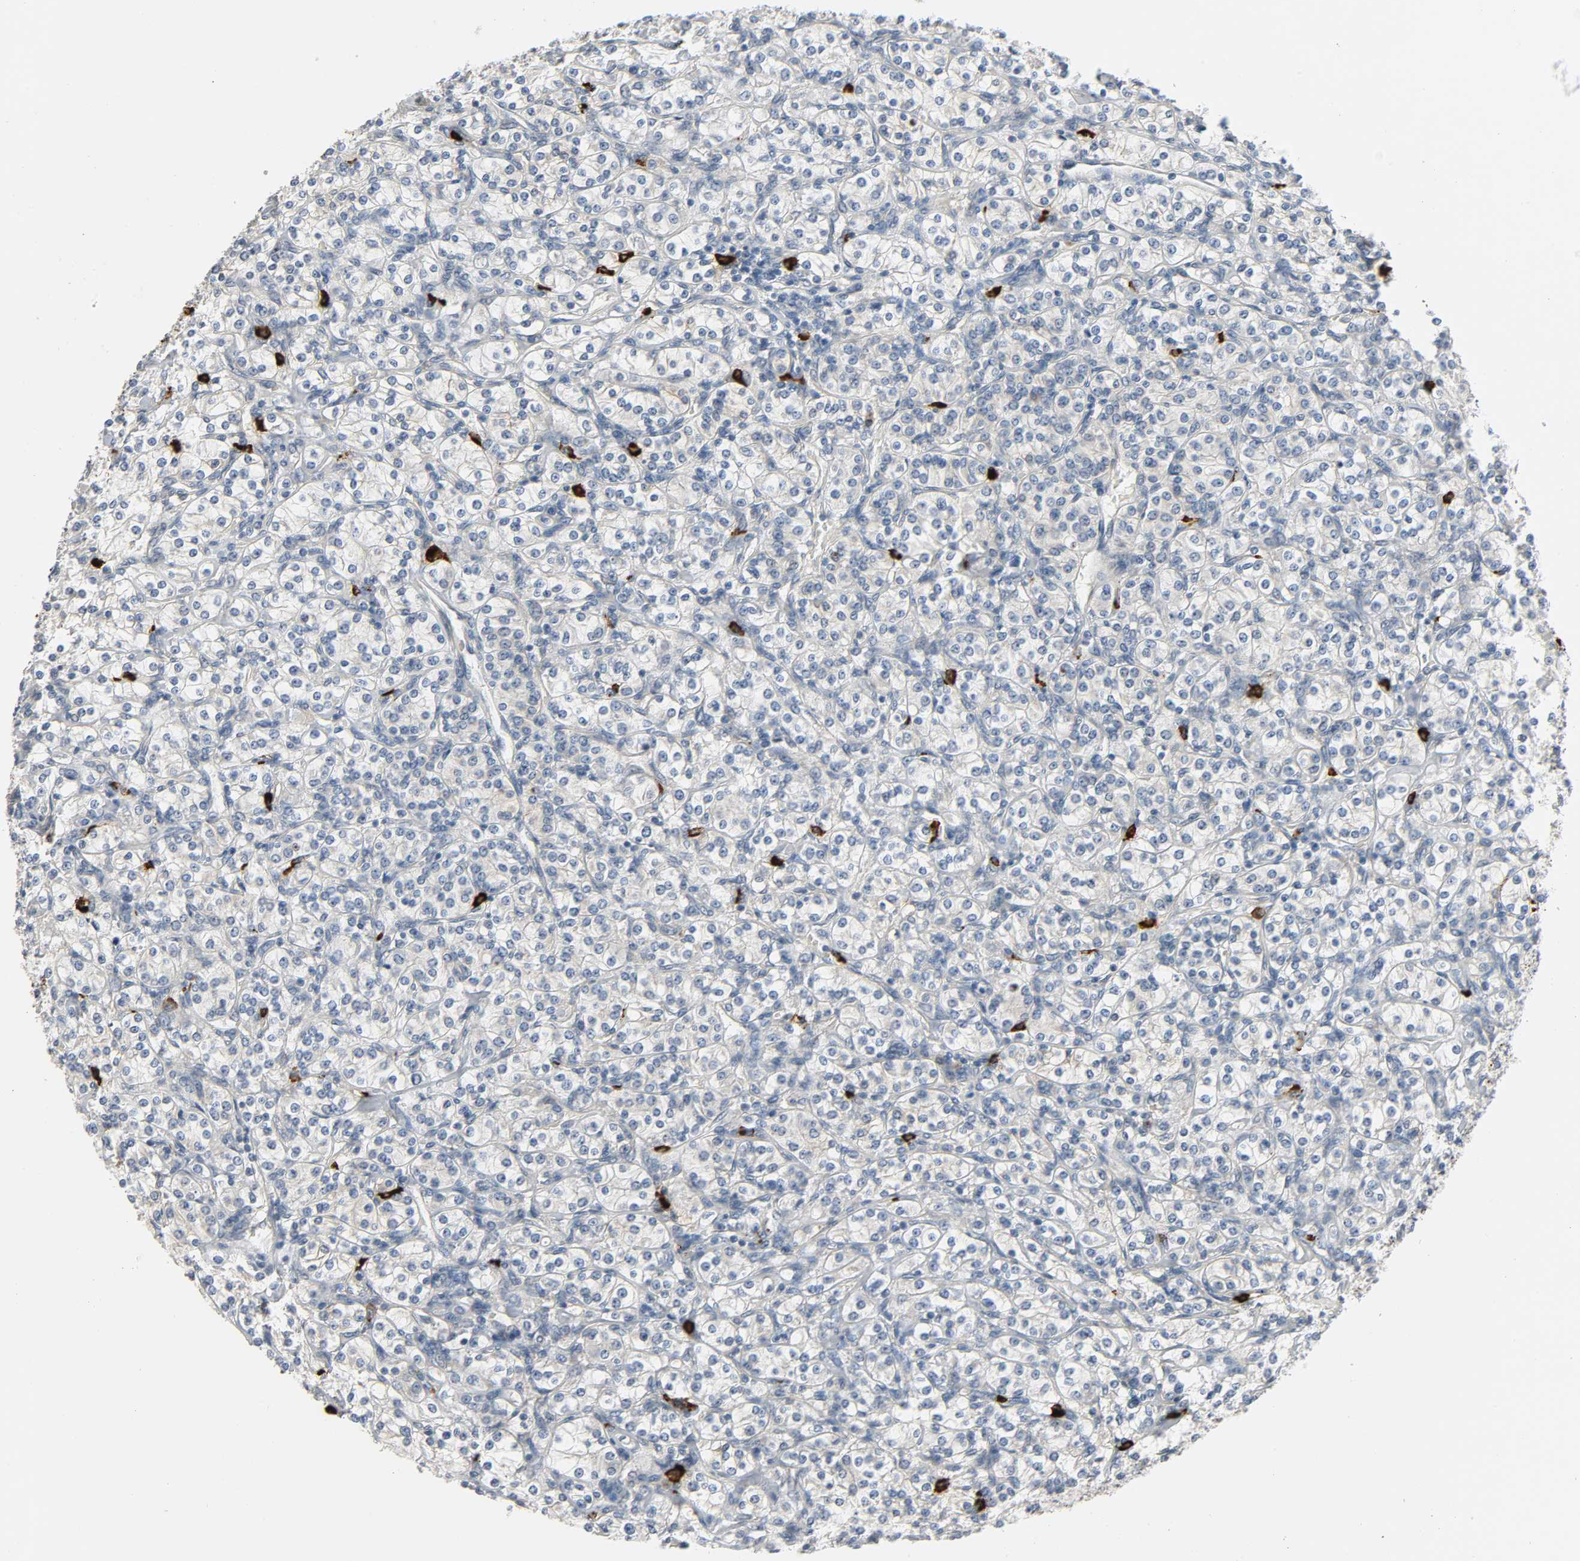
{"staining": {"intensity": "negative", "quantity": "none", "location": "none"}, "tissue": "renal cancer", "cell_type": "Tumor cells", "image_type": "cancer", "snomed": [{"axis": "morphology", "description": "Adenocarcinoma, NOS"}, {"axis": "topography", "description": "Kidney"}], "caption": "Tumor cells are negative for protein expression in human renal adenocarcinoma. Brightfield microscopy of immunohistochemistry stained with DAB (3,3'-diaminobenzidine) (brown) and hematoxylin (blue), captured at high magnification.", "gene": "LIMCH1", "patient": {"sex": "male", "age": 77}}